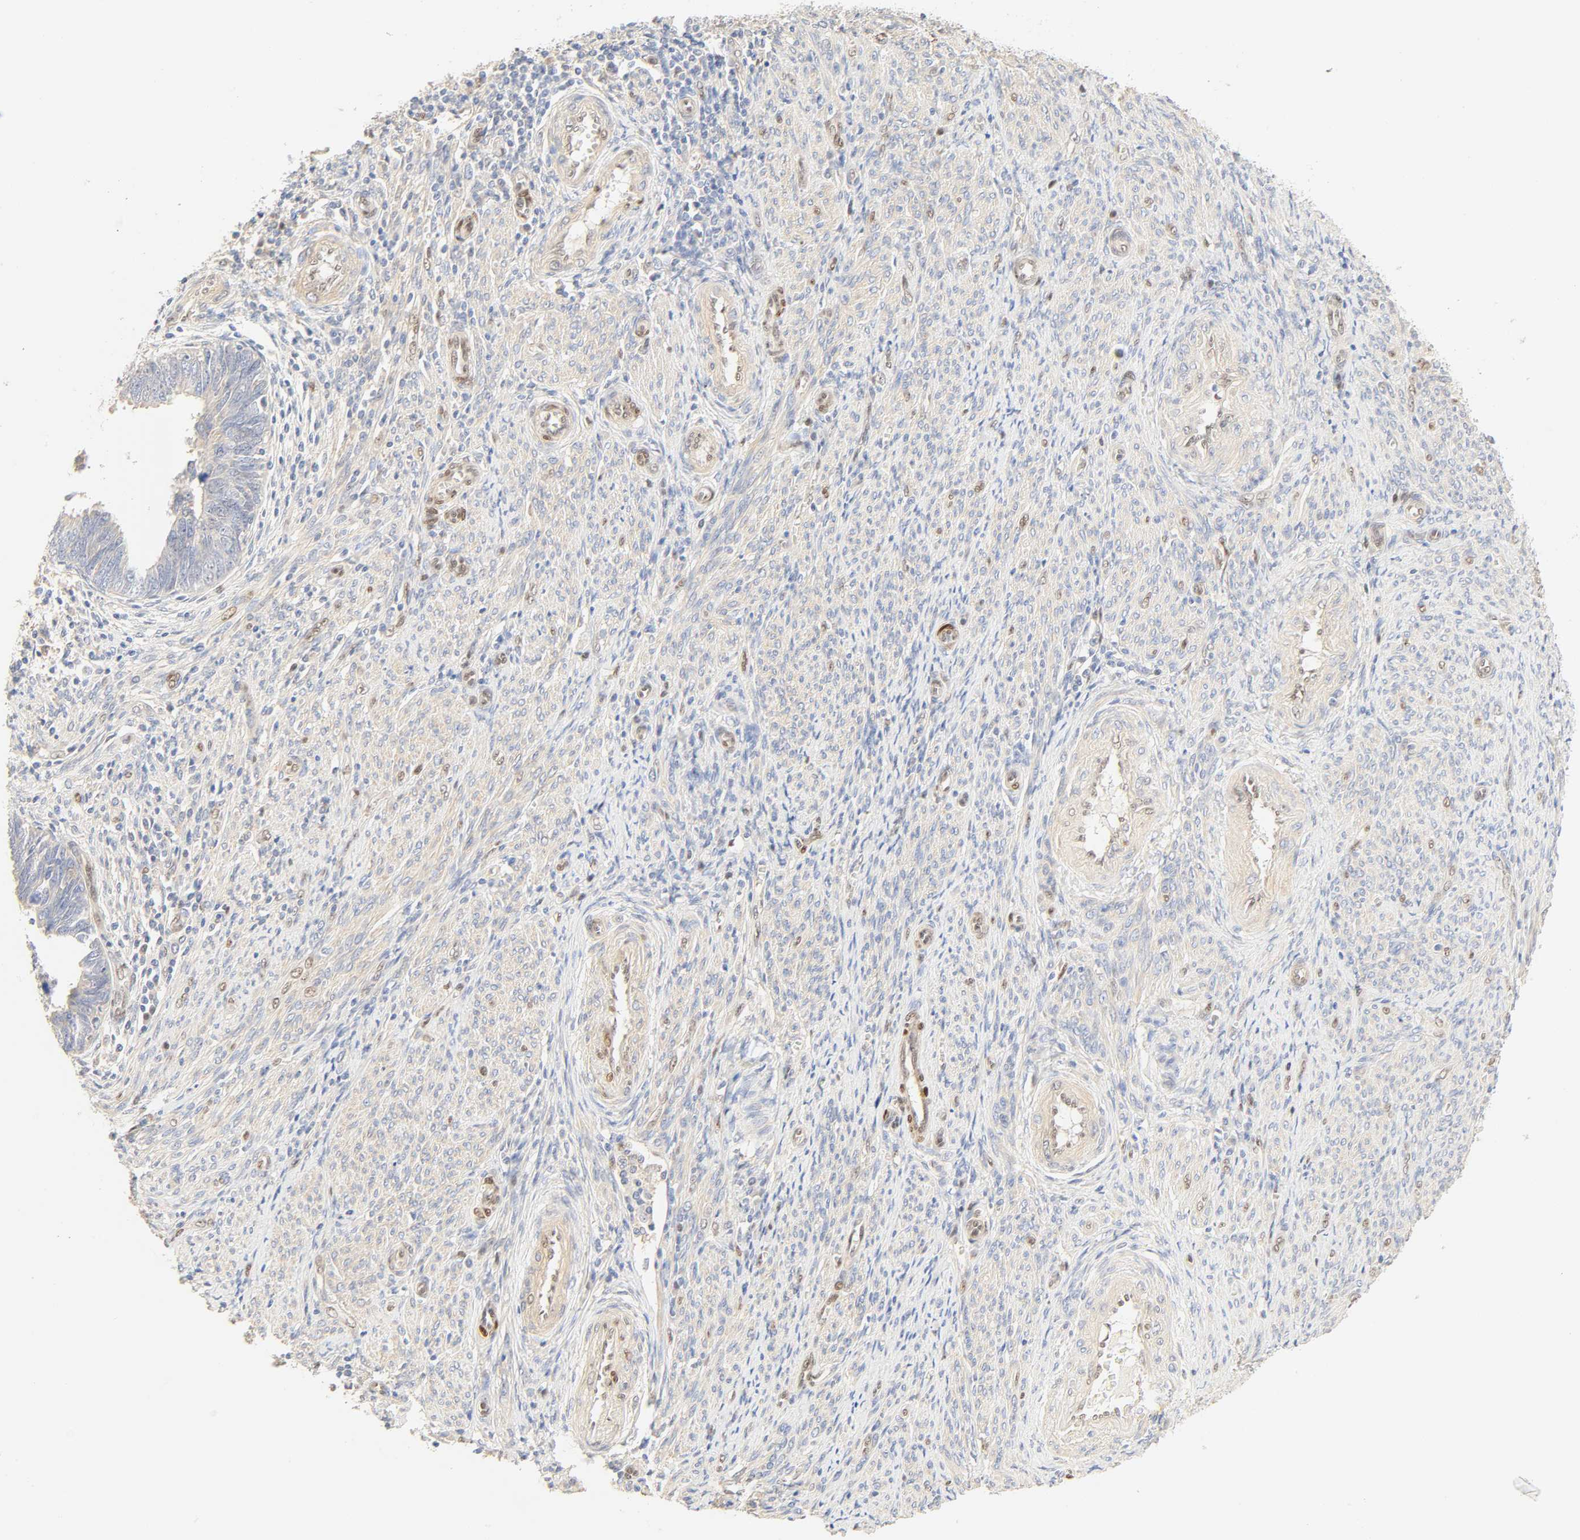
{"staining": {"intensity": "negative", "quantity": "none", "location": "none"}, "tissue": "endometrial cancer", "cell_type": "Tumor cells", "image_type": "cancer", "snomed": [{"axis": "morphology", "description": "Adenocarcinoma, NOS"}, {"axis": "topography", "description": "Endometrium"}], "caption": "The histopathology image reveals no staining of tumor cells in adenocarcinoma (endometrial).", "gene": "BORCS8-MEF2B", "patient": {"sex": "female", "age": 75}}